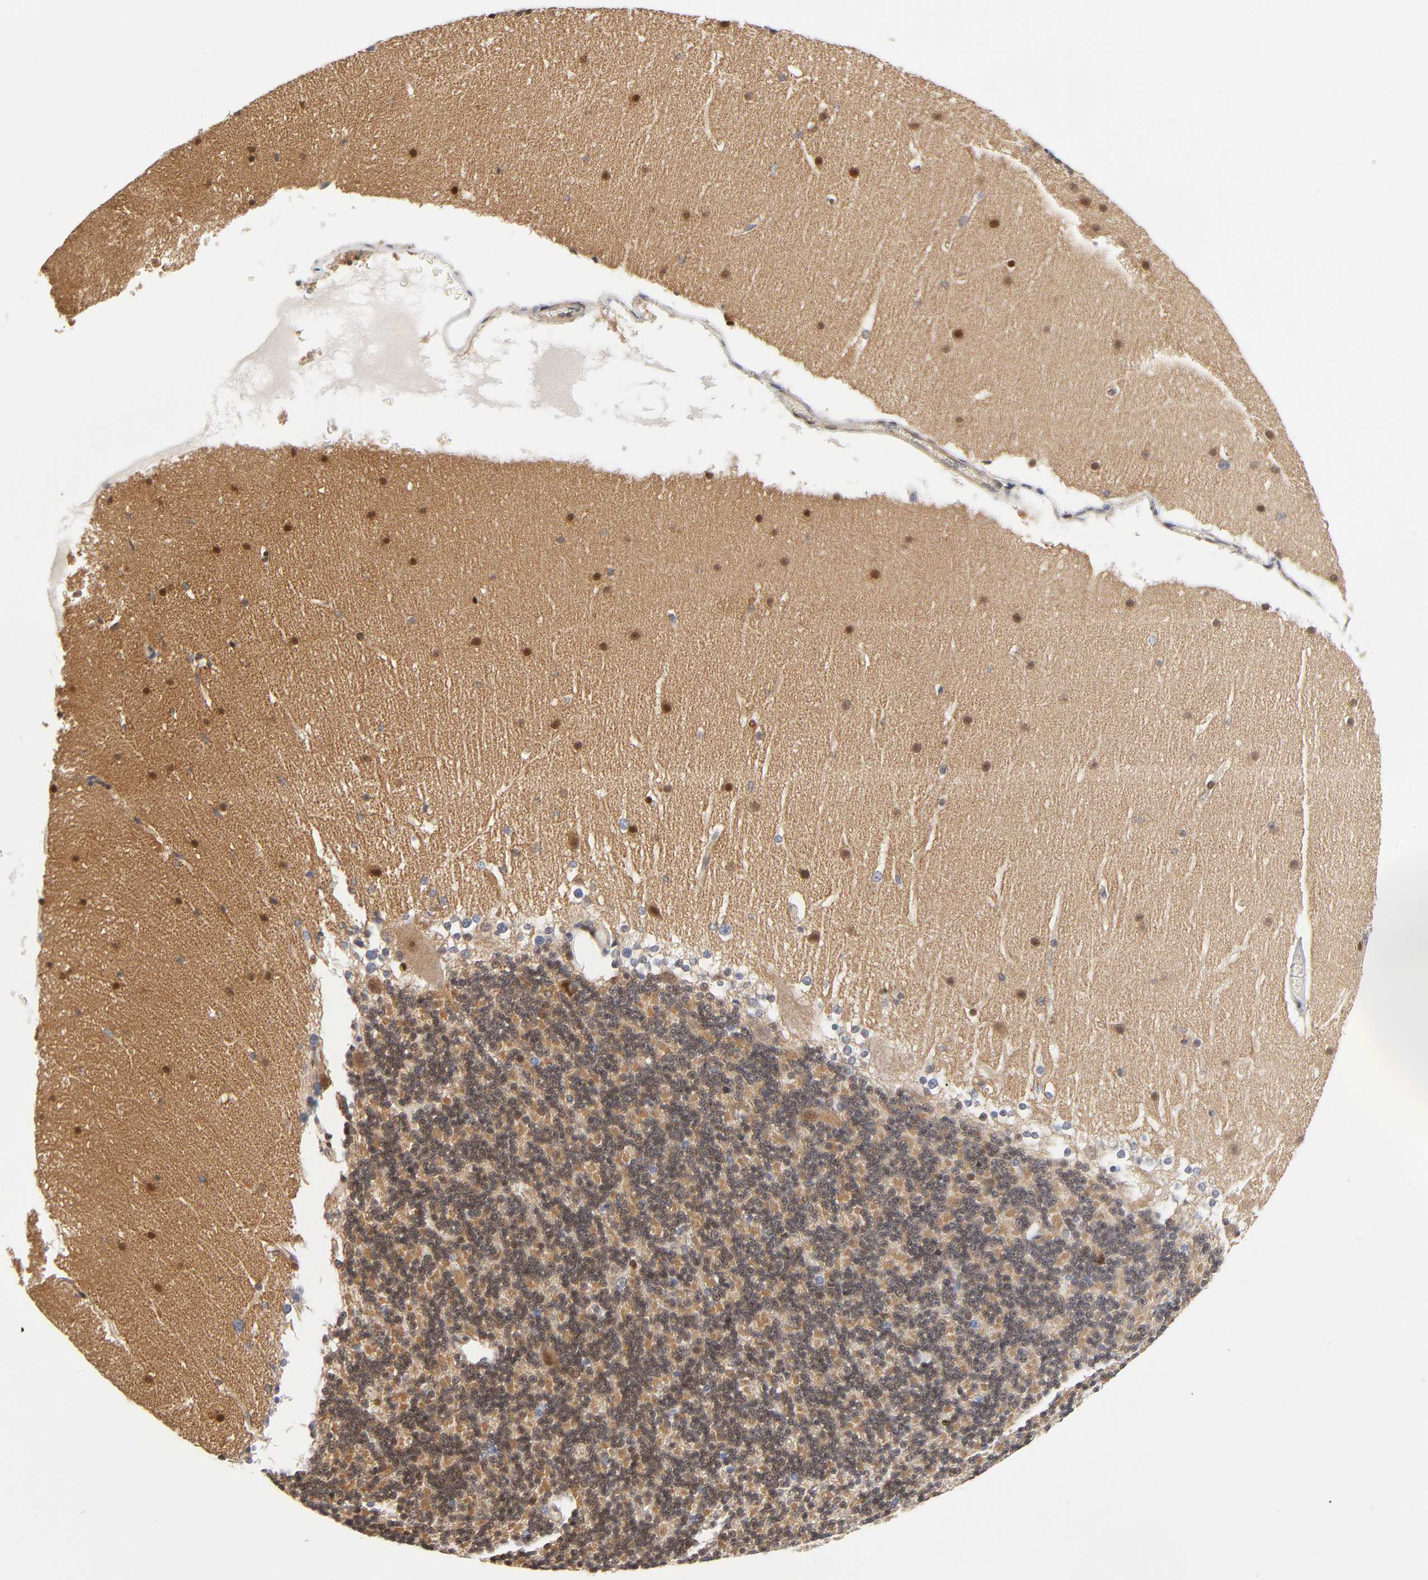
{"staining": {"intensity": "weak", "quantity": ">75%", "location": "cytoplasmic/membranous,nuclear"}, "tissue": "cerebellum", "cell_type": "Cells in granular layer", "image_type": "normal", "snomed": [{"axis": "morphology", "description": "Normal tissue, NOS"}, {"axis": "topography", "description": "Cerebellum"}], "caption": "A high-resolution photomicrograph shows immunohistochemistry (IHC) staining of normal cerebellum, which demonstrates weak cytoplasmic/membranous,nuclear positivity in about >75% of cells in granular layer.", "gene": "PTEN", "patient": {"sex": "female", "age": 19}}